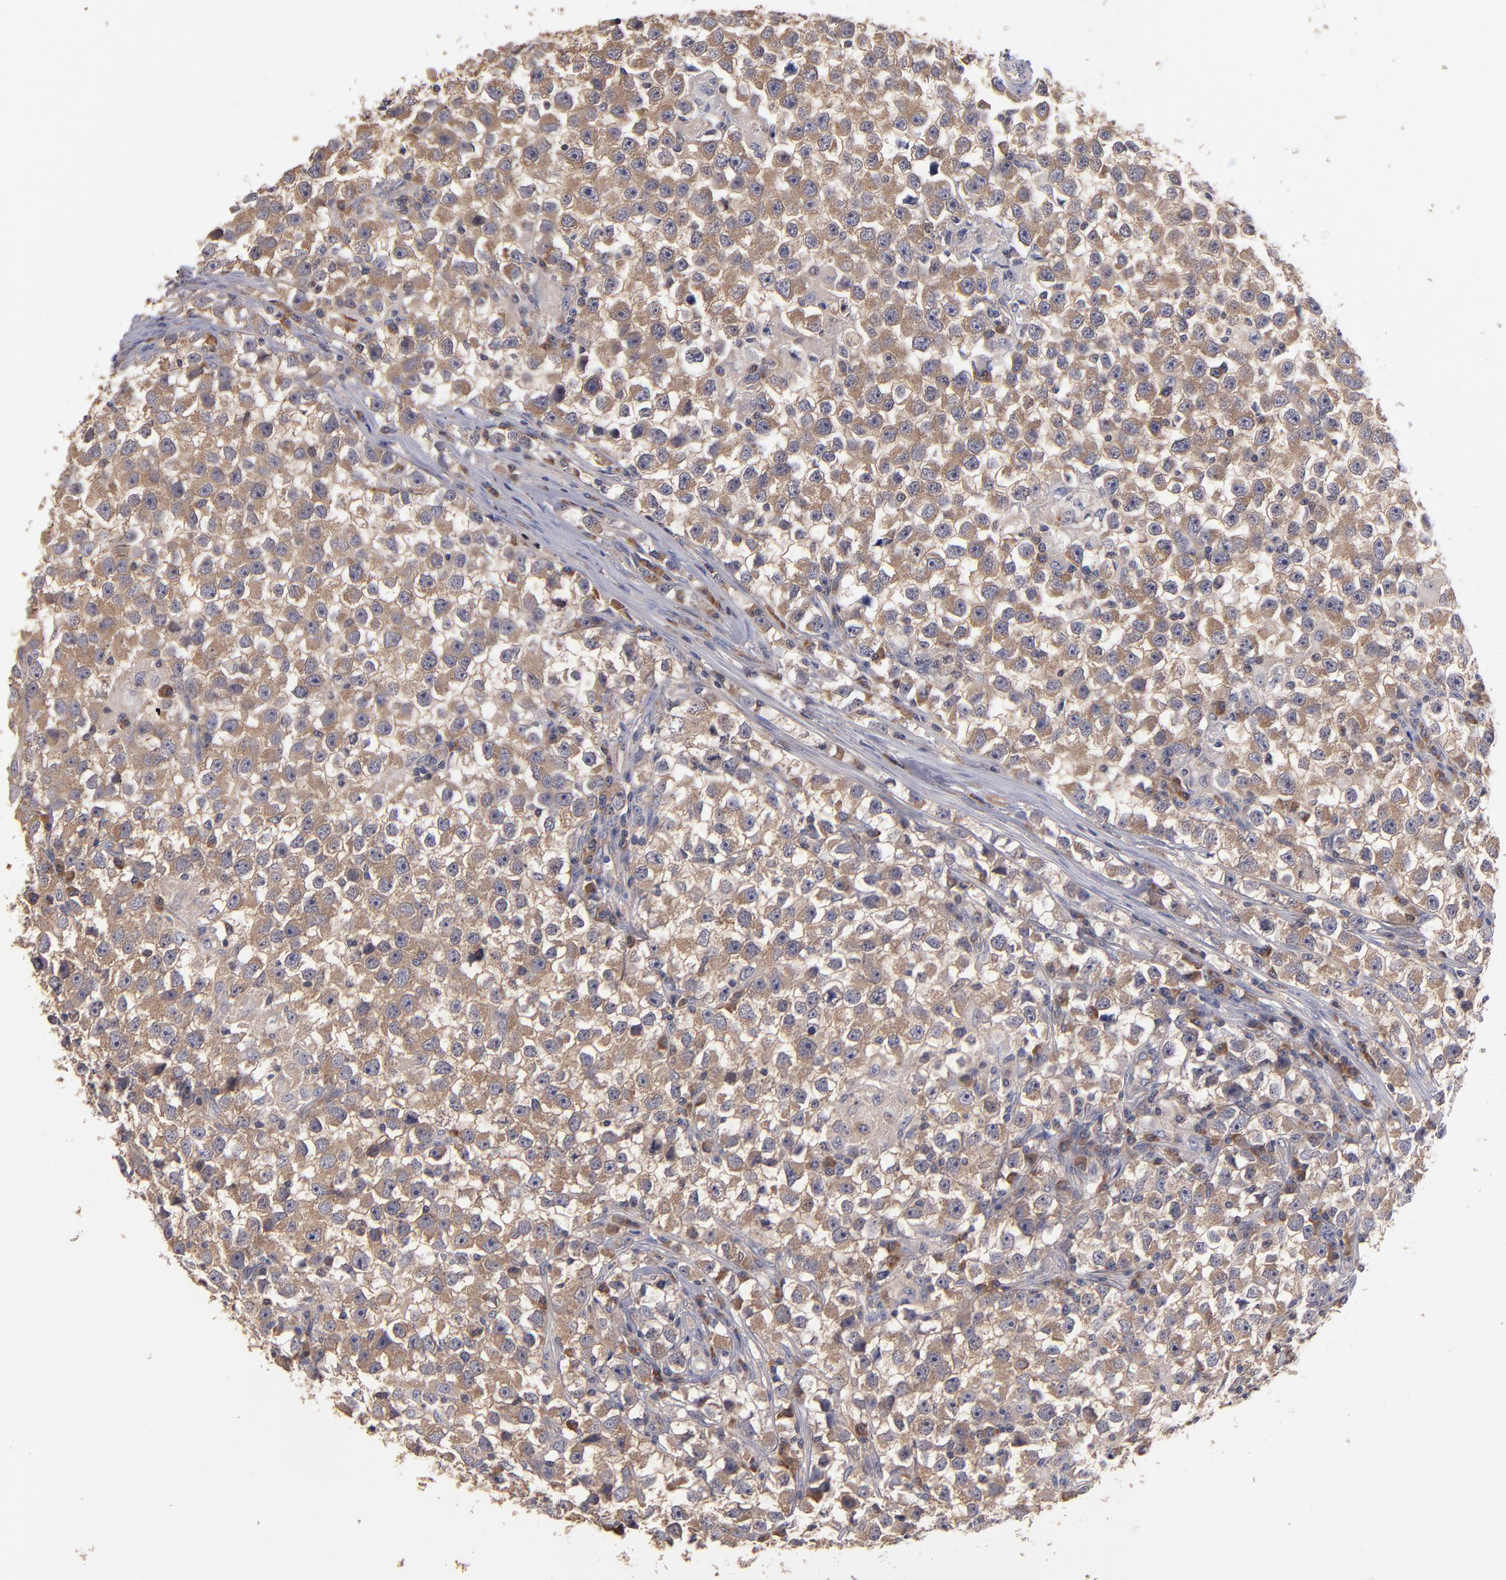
{"staining": {"intensity": "weak", "quantity": ">75%", "location": "cytoplasmic/membranous"}, "tissue": "testis cancer", "cell_type": "Tumor cells", "image_type": "cancer", "snomed": [{"axis": "morphology", "description": "Seminoma, NOS"}, {"axis": "topography", "description": "Testis"}], "caption": "This is a micrograph of immunohistochemistry staining of testis cancer, which shows weak staining in the cytoplasmic/membranous of tumor cells.", "gene": "EIF3L", "patient": {"sex": "male", "age": 33}}